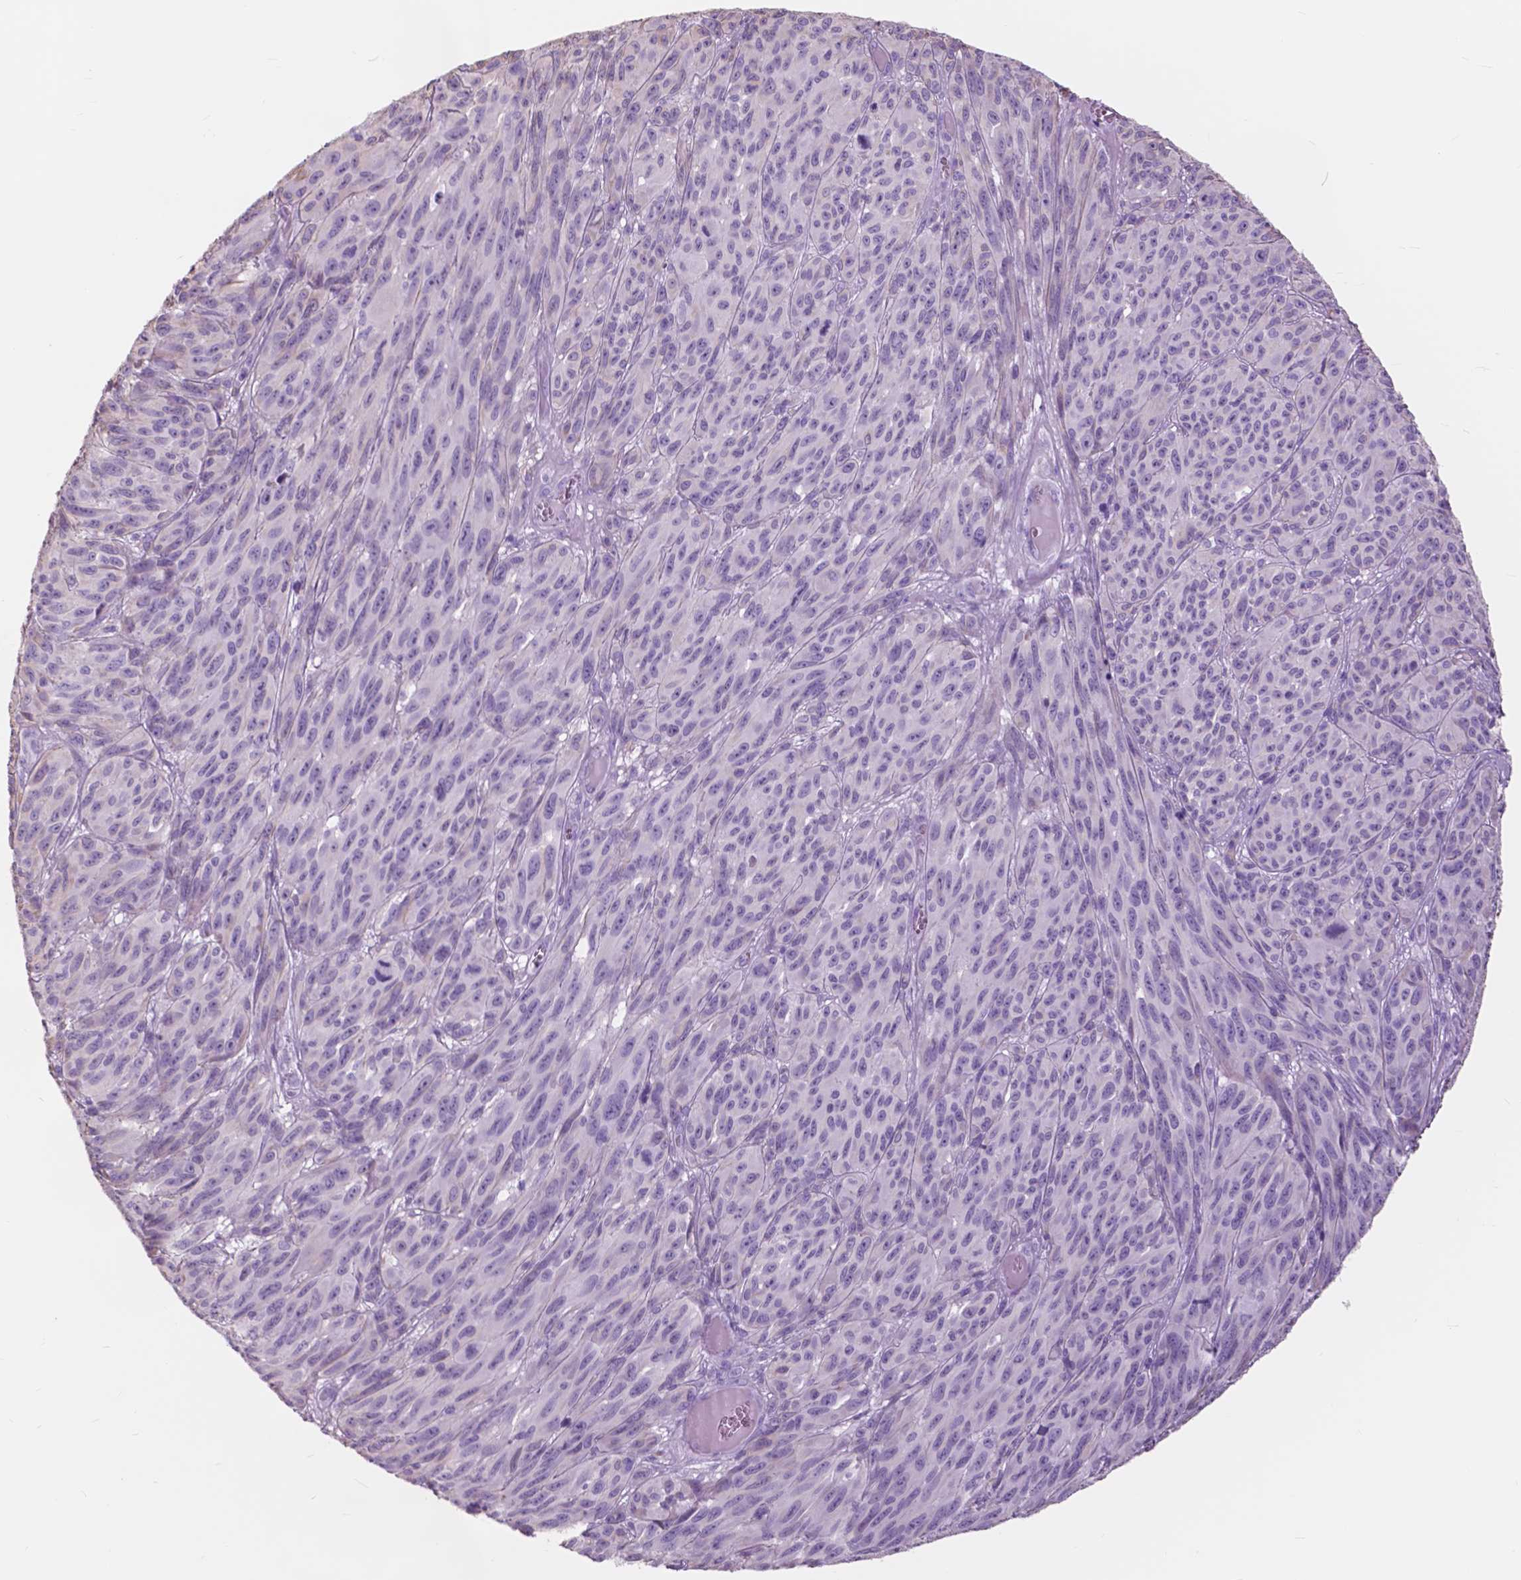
{"staining": {"intensity": "negative", "quantity": "none", "location": "none"}, "tissue": "melanoma", "cell_type": "Tumor cells", "image_type": "cancer", "snomed": [{"axis": "morphology", "description": "Malignant melanoma, NOS"}, {"axis": "topography", "description": "Vulva, labia, clitoris and Bartholin´s gland, NO"}], "caption": "This is a photomicrograph of immunohistochemistry staining of malignant melanoma, which shows no positivity in tumor cells.", "gene": "FXYD2", "patient": {"sex": "female", "age": 75}}